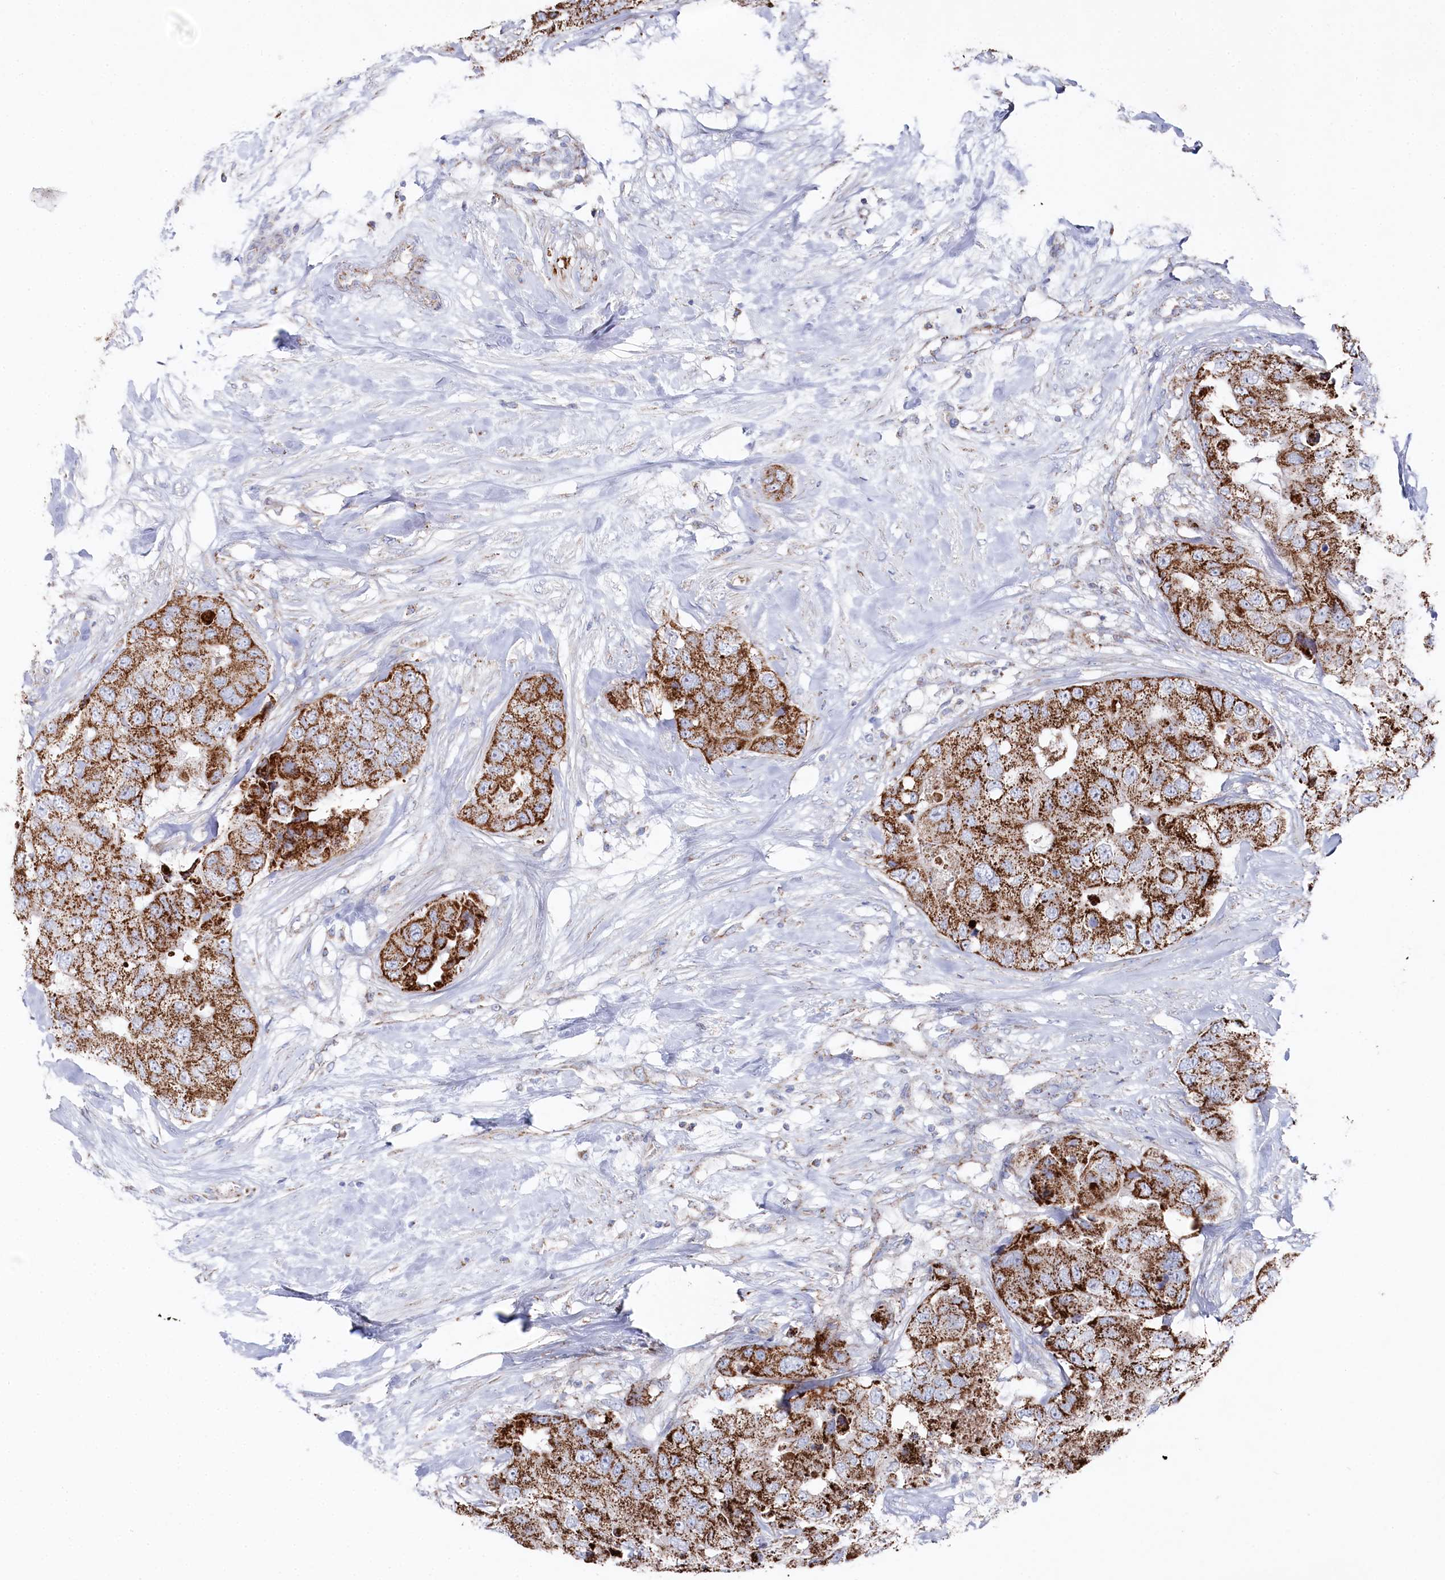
{"staining": {"intensity": "strong", "quantity": ">75%", "location": "cytoplasmic/membranous"}, "tissue": "breast cancer", "cell_type": "Tumor cells", "image_type": "cancer", "snomed": [{"axis": "morphology", "description": "Duct carcinoma"}, {"axis": "topography", "description": "Breast"}], "caption": "Immunohistochemistry (IHC) (DAB (3,3'-diaminobenzidine)) staining of breast cancer displays strong cytoplasmic/membranous protein staining in about >75% of tumor cells. The staining was performed using DAB to visualize the protein expression in brown, while the nuclei were stained in blue with hematoxylin (Magnification: 20x).", "gene": "GLS2", "patient": {"sex": "female", "age": 62}}